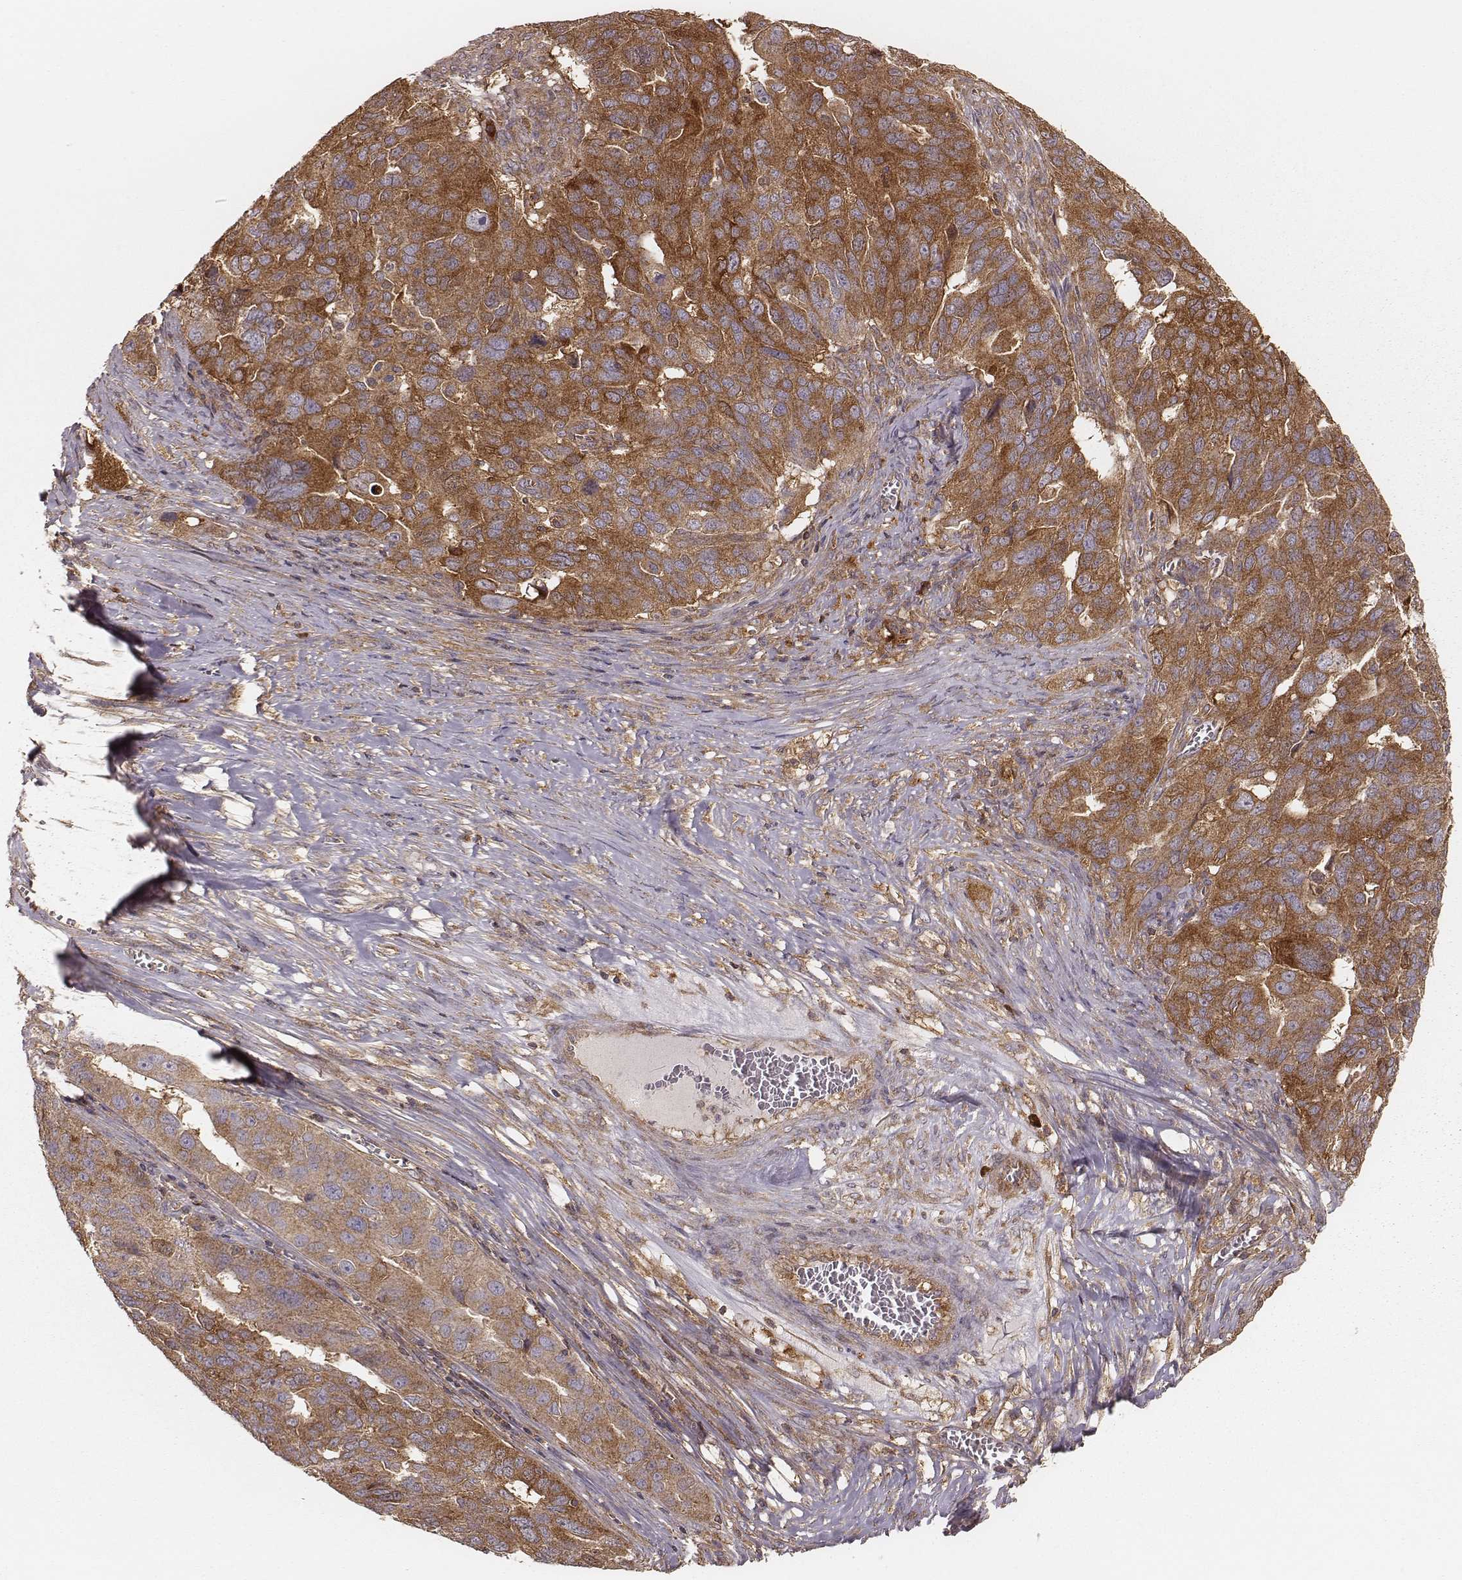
{"staining": {"intensity": "moderate", "quantity": ">75%", "location": "cytoplasmic/membranous"}, "tissue": "ovarian cancer", "cell_type": "Tumor cells", "image_type": "cancer", "snomed": [{"axis": "morphology", "description": "Carcinoma, endometroid"}, {"axis": "topography", "description": "Soft tissue"}, {"axis": "topography", "description": "Ovary"}], "caption": "IHC (DAB (3,3'-diaminobenzidine)) staining of human ovarian endometroid carcinoma reveals moderate cytoplasmic/membranous protein positivity in about >75% of tumor cells.", "gene": "CARS1", "patient": {"sex": "female", "age": 52}}